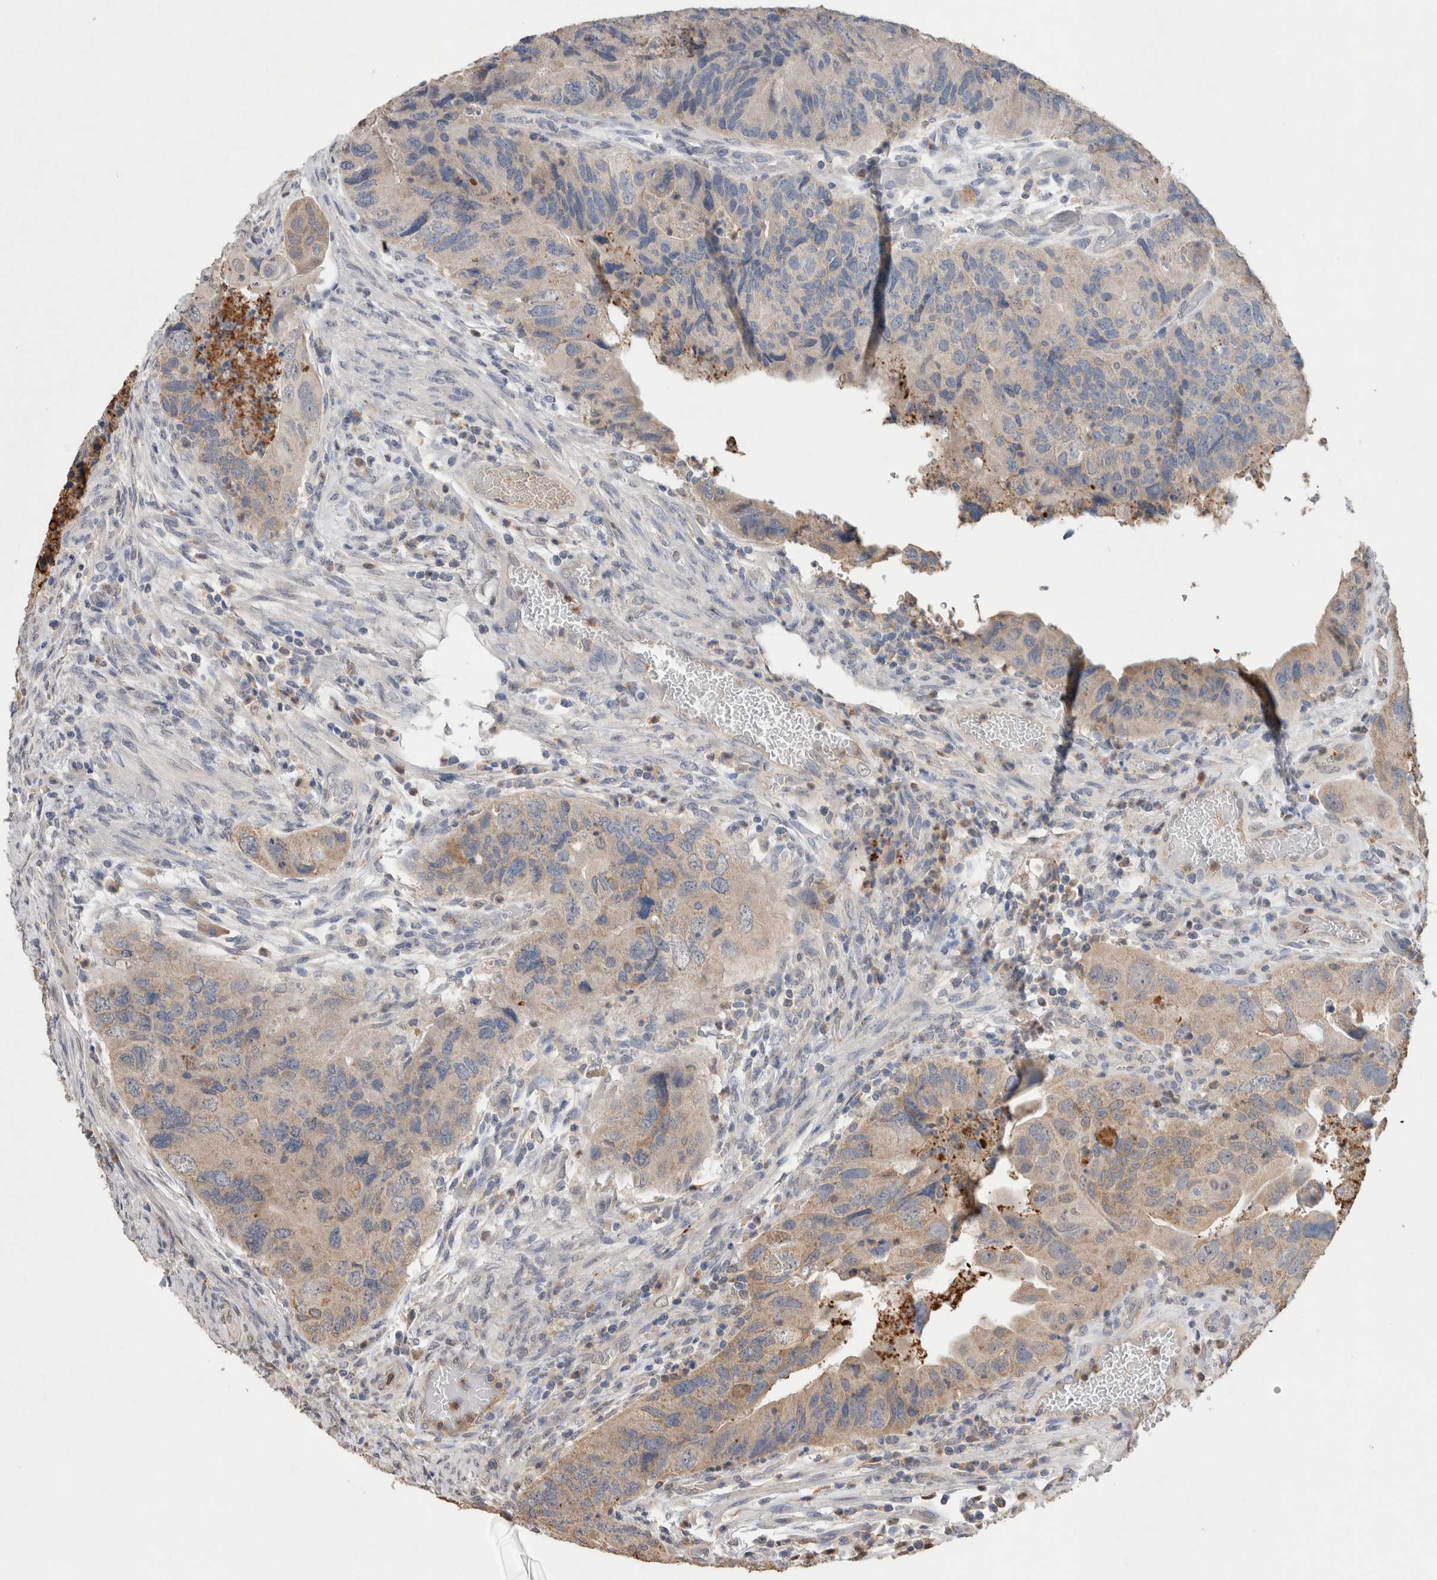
{"staining": {"intensity": "weak", "quantity": "25%-75%", "location": "cytoplasmic/membranous"}, "tissue": "colorectal cancer", "cell_type": "Tumor cells", "image_type": "cancer", "snomed": [{"axis": "morphology", "description": "Adenocarcinoma, NOS"}, {"axis": "topography", "description": "Rectum"}], "caption": "Weak cytoplasmic/membranous staining for a protein is appreciated in approximately 25%-75% of tumor cells of colorectal cancer using immunohistochemistry.", "gene": "FABP7", "patient": {"sex": "male", "age": 63}}